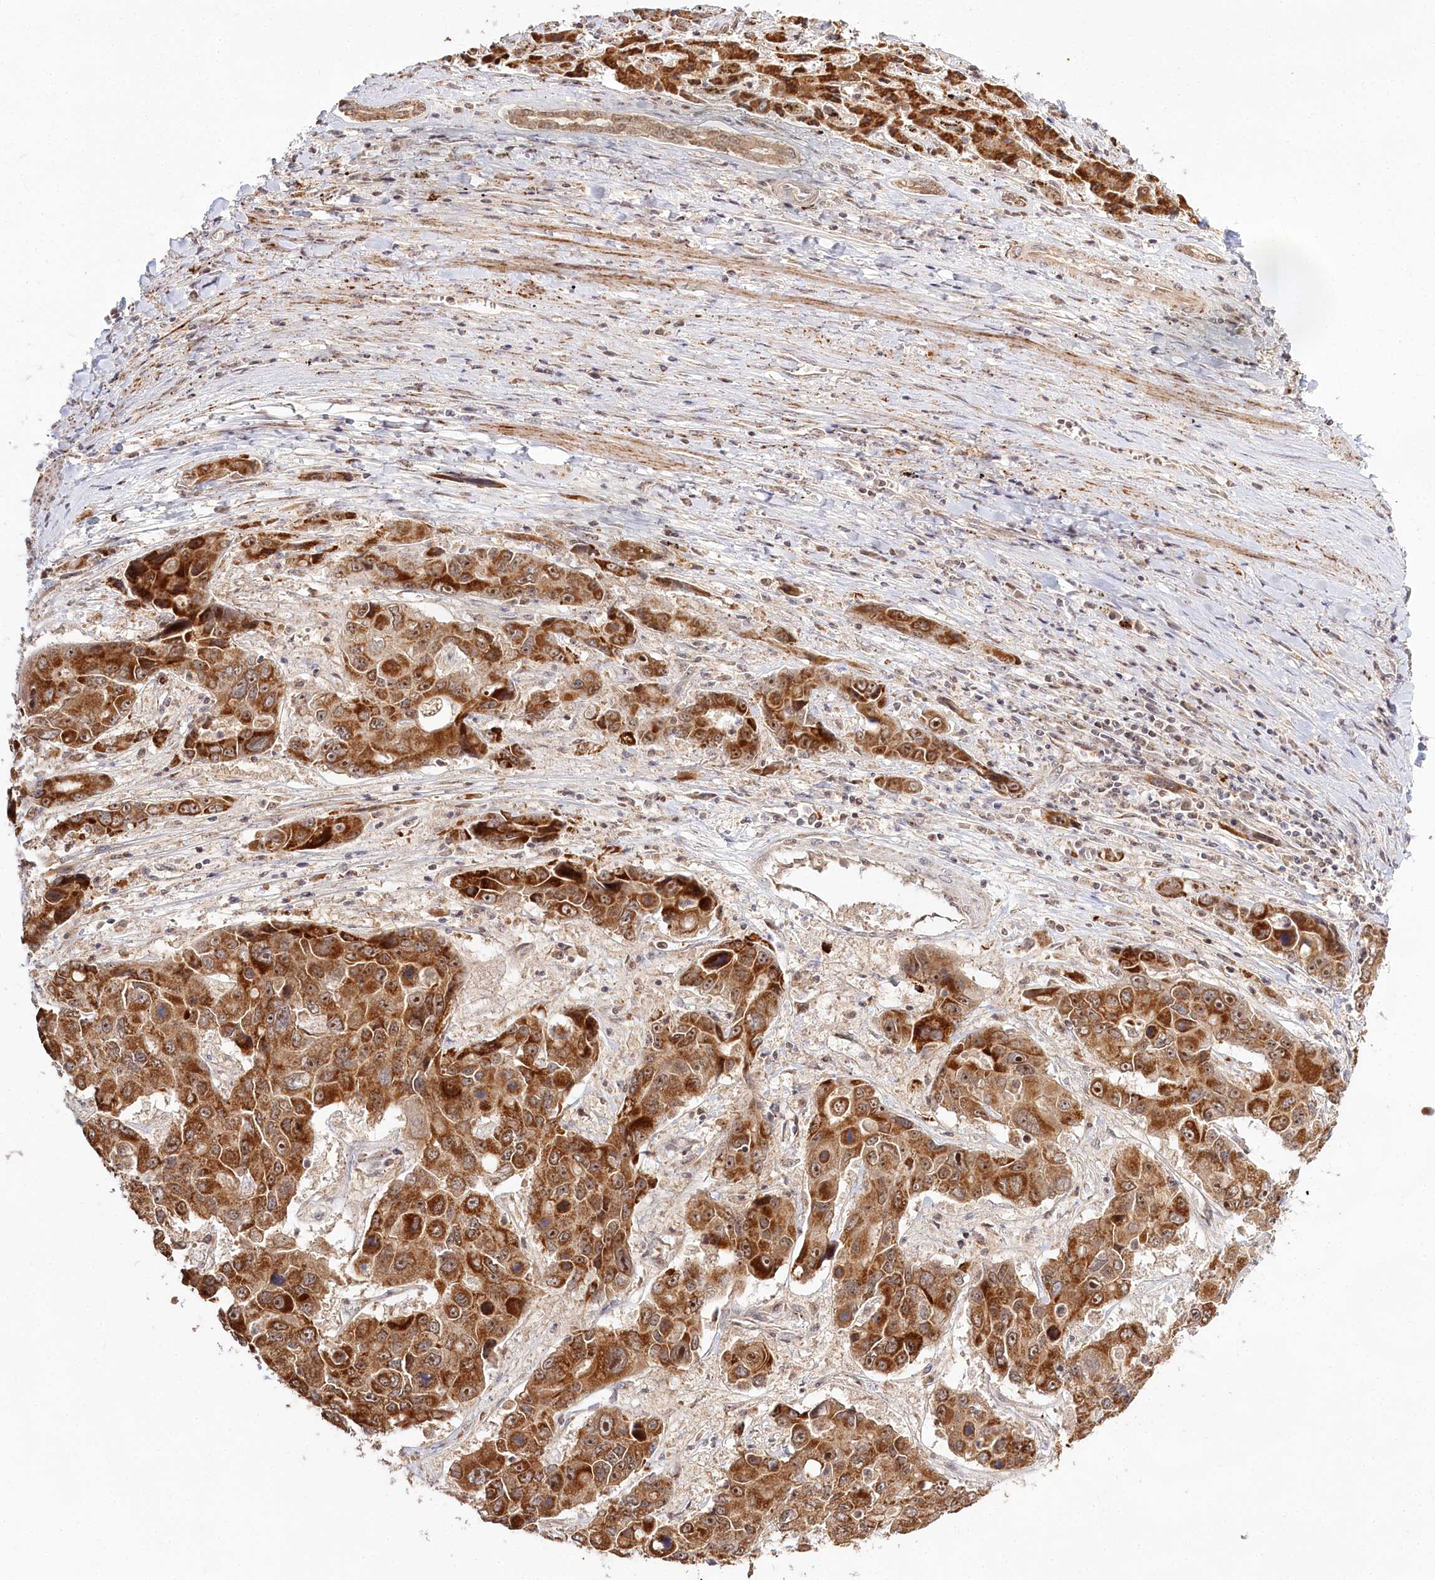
{"staining": {"intensity": "moderate", "quantity": ">75%", "location": "cytoplasmic/membranous,nuclear"}, "tissue": "liver cancer", "cell_type": "Tumor cells", "image_type": "cancer", "snomed": [{"axis": "morphology", "description": "Cholangiocarcinoma"}, {"axis": "topography", "description": "Liver"}], "caption": "DAB (3,3'-diaminobenzidine) immunohistochemical staining of liver cancer demonstrates moderate cytoplasmic/membranous and nuclear protein expression in approximately >75% of tumor cells.", "gene": "RTN4IP1", "patient": {"sex": "male", "age": 67}}